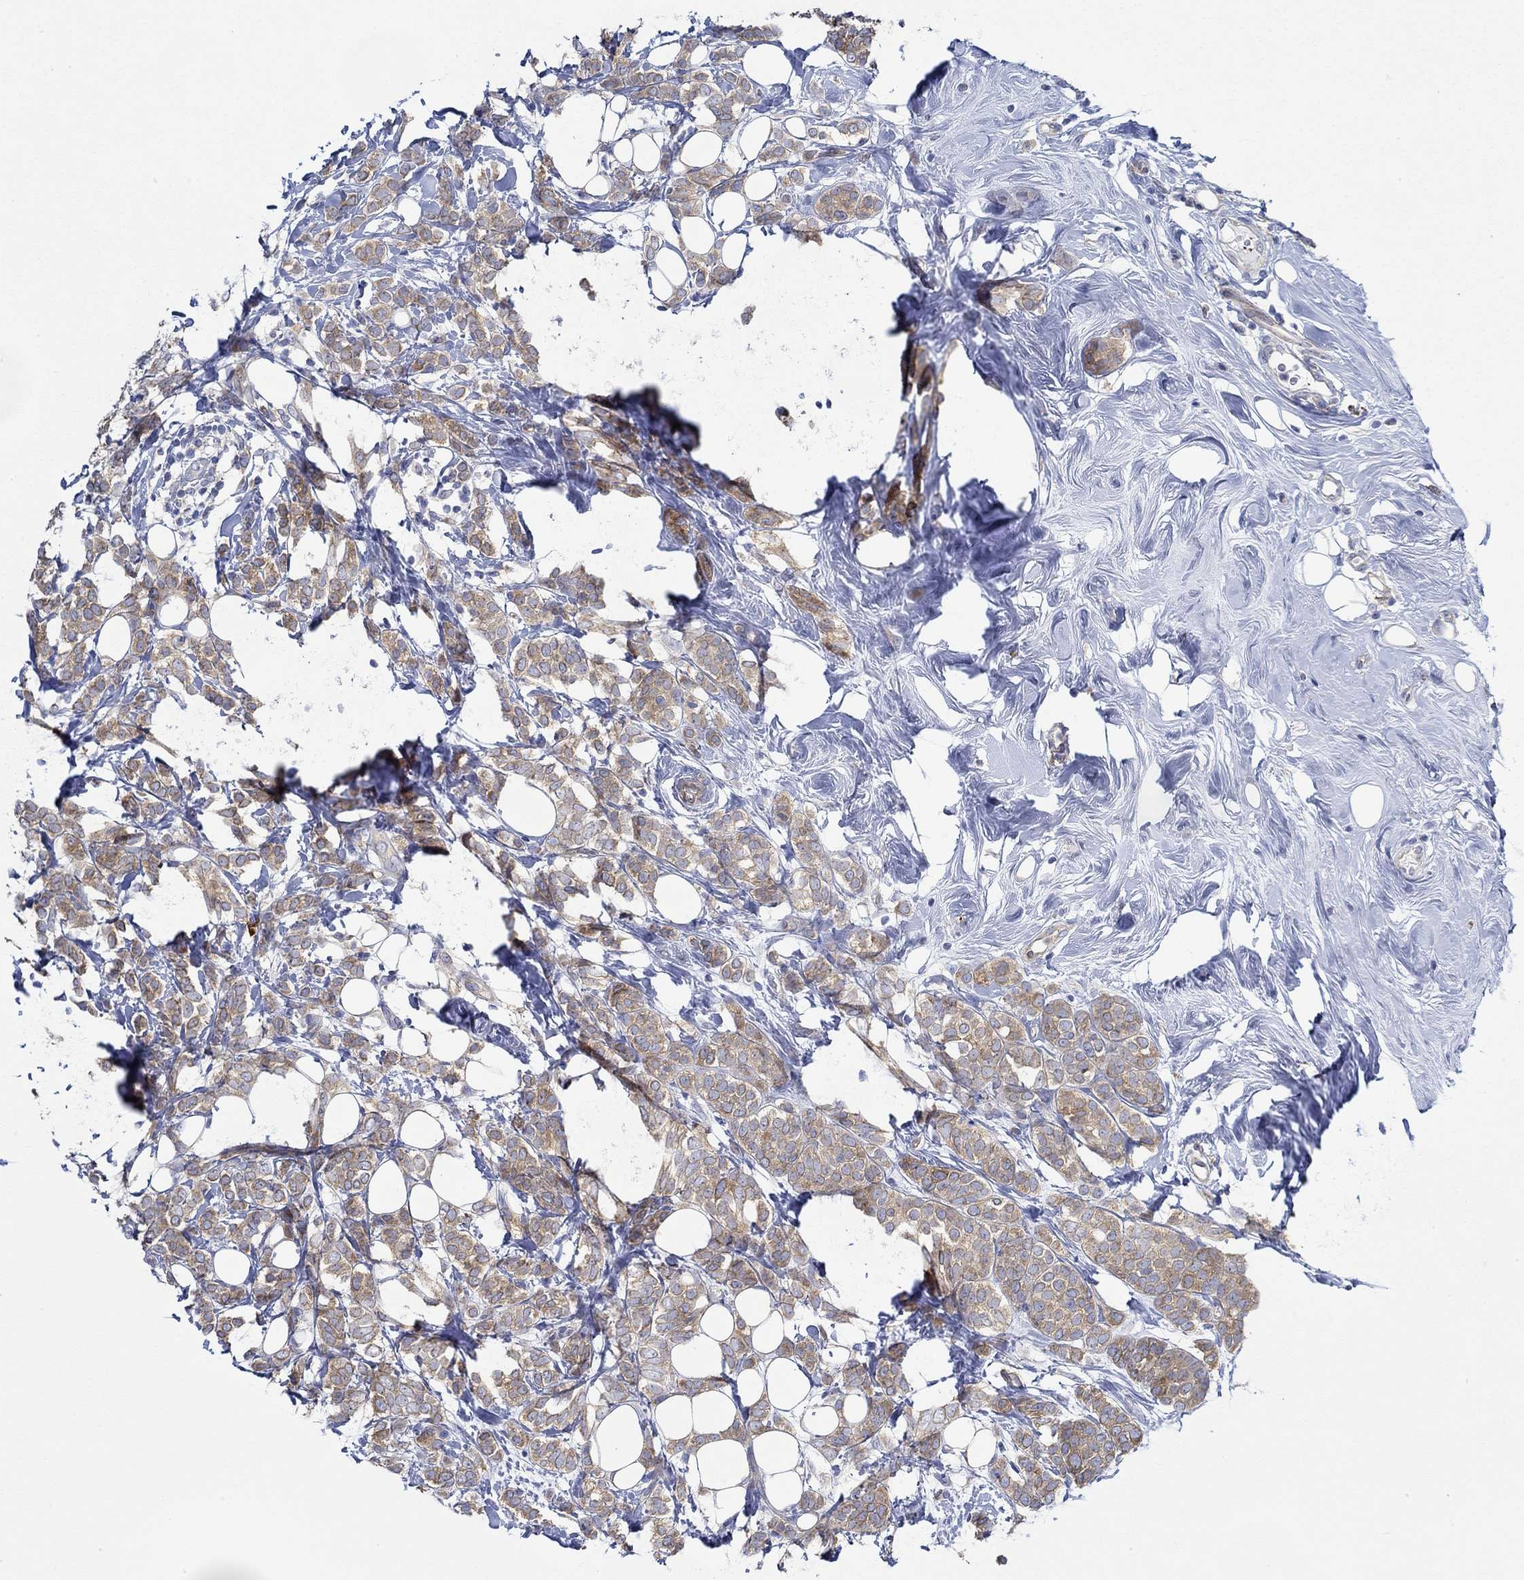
{"staining": {"intensity": "moderate", "quantity": "25%-75%", "location": "cytoplasmic/membranous"}, "tissue": "breast cancer", "cell_type": "Tumor cells", "image_type": "cancer", "snomed": [{"axis": "morphology", "description": "Lobular carcinoma"}, {"axis": "topography", "description": "Breast"}], "caption": "Lobular carcinoma (breast) was stained to show a protein in brown. There is medium levels of moderate cytoplasmic/membranous staining in about 25%-75% of tumor cells.", "gene": "SLC27A3", "patient": {"sex": "female", "age": 49}}